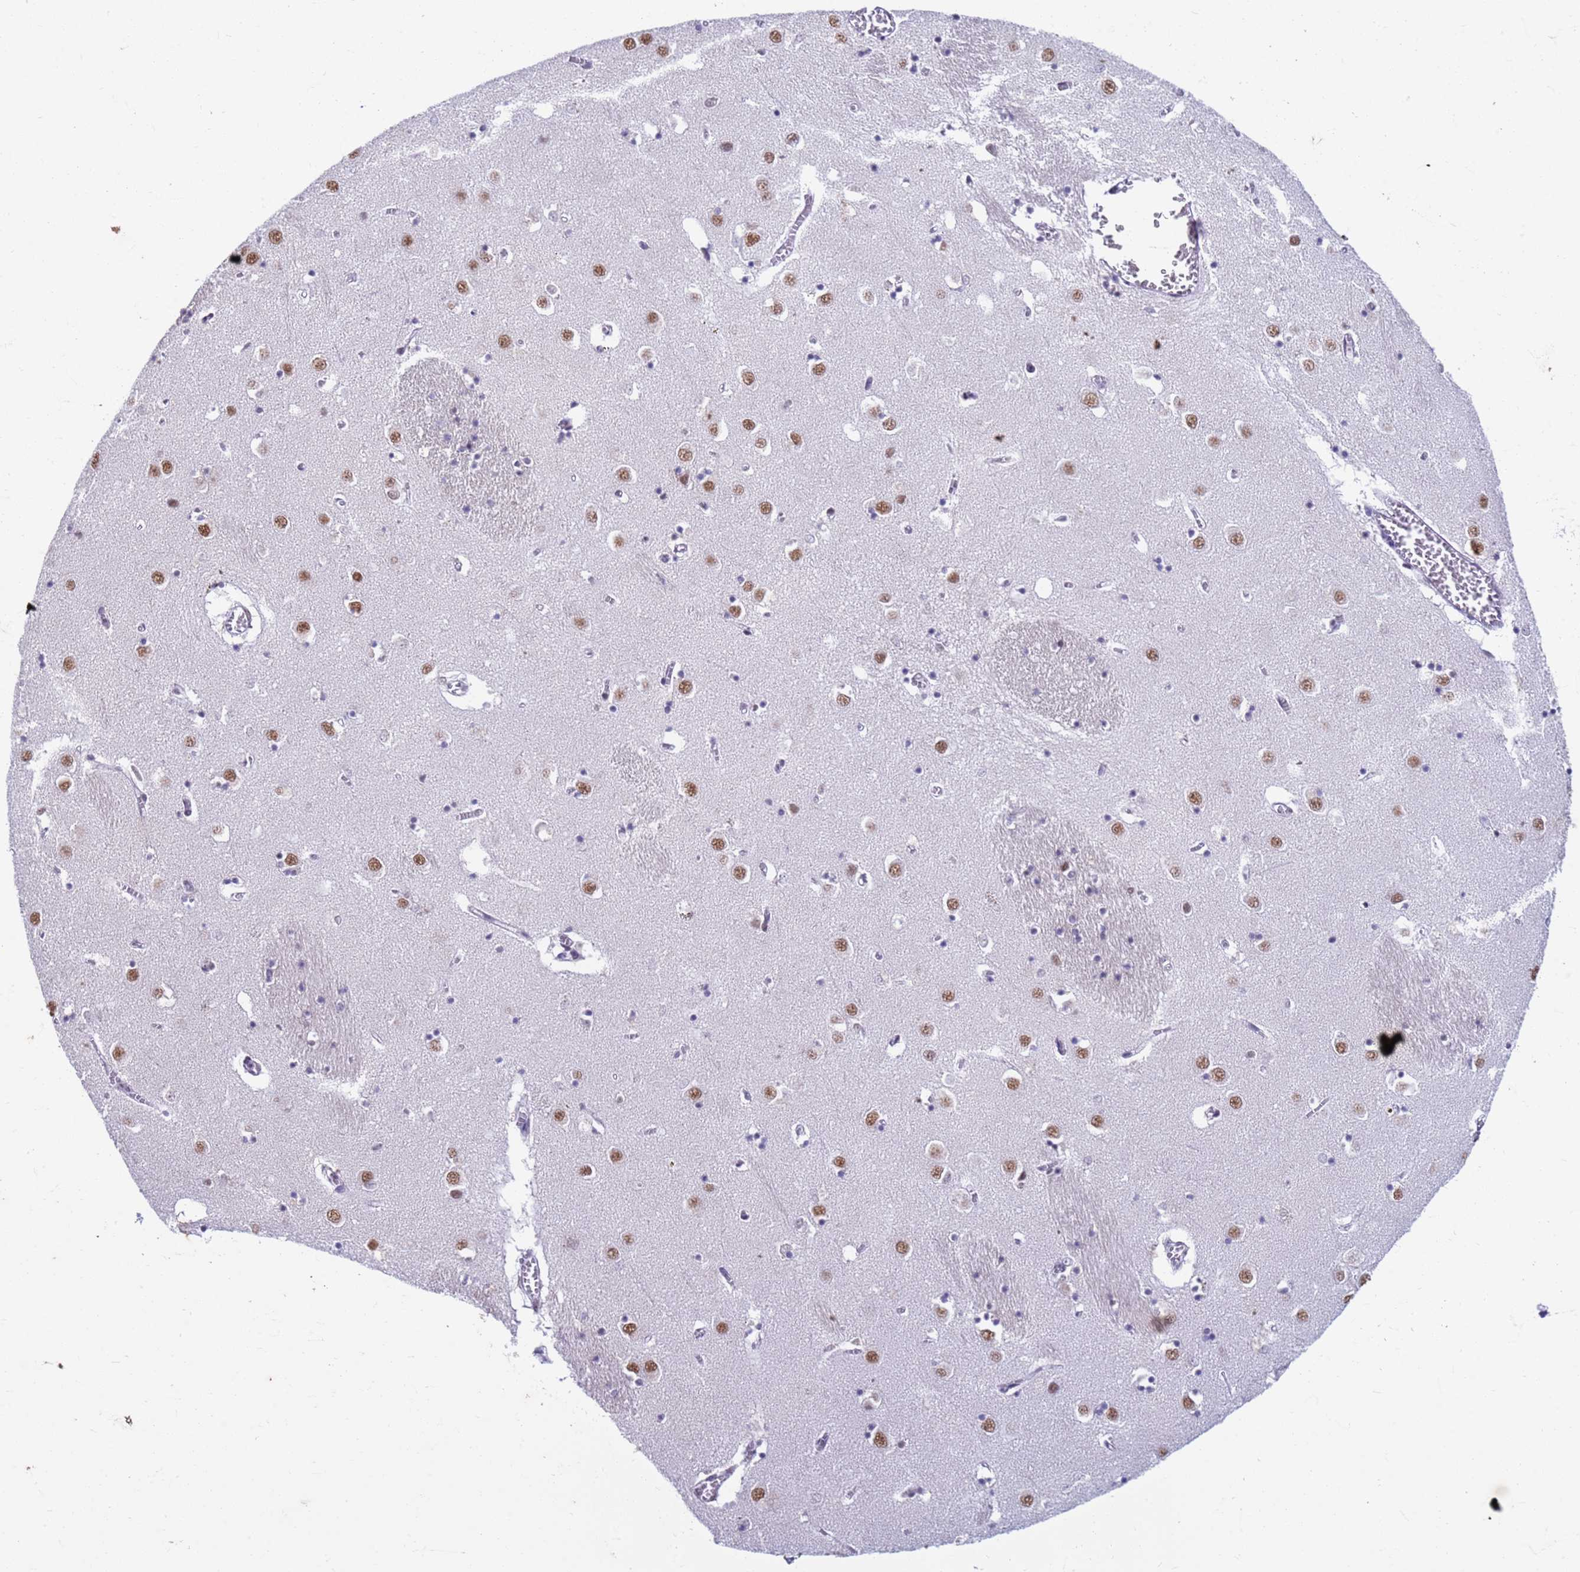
{"staining": {"intensity": "weak", "quantity": "<25%", "location": "cytoplasmic/membranous"}, "tissue": "caudate", "cell_type": "Glial cells", "image_type": "normal", "snomed": [{"axis": "morphology", "description": "Normal tissue, NOS"}, {"axis": "topography", "description": "Lateral ventricle wall"}], "caption": "Protein analysis of unremarkable caudate shows no significant positivity in glial cells. The staining is performed using DAB (3,3'-diaminobenzidine) brown chromogen with nuclei counter-stained in using hematoxylin.", "gene": "FAM170B", "patient": {"sex": "male", "age": 70}}